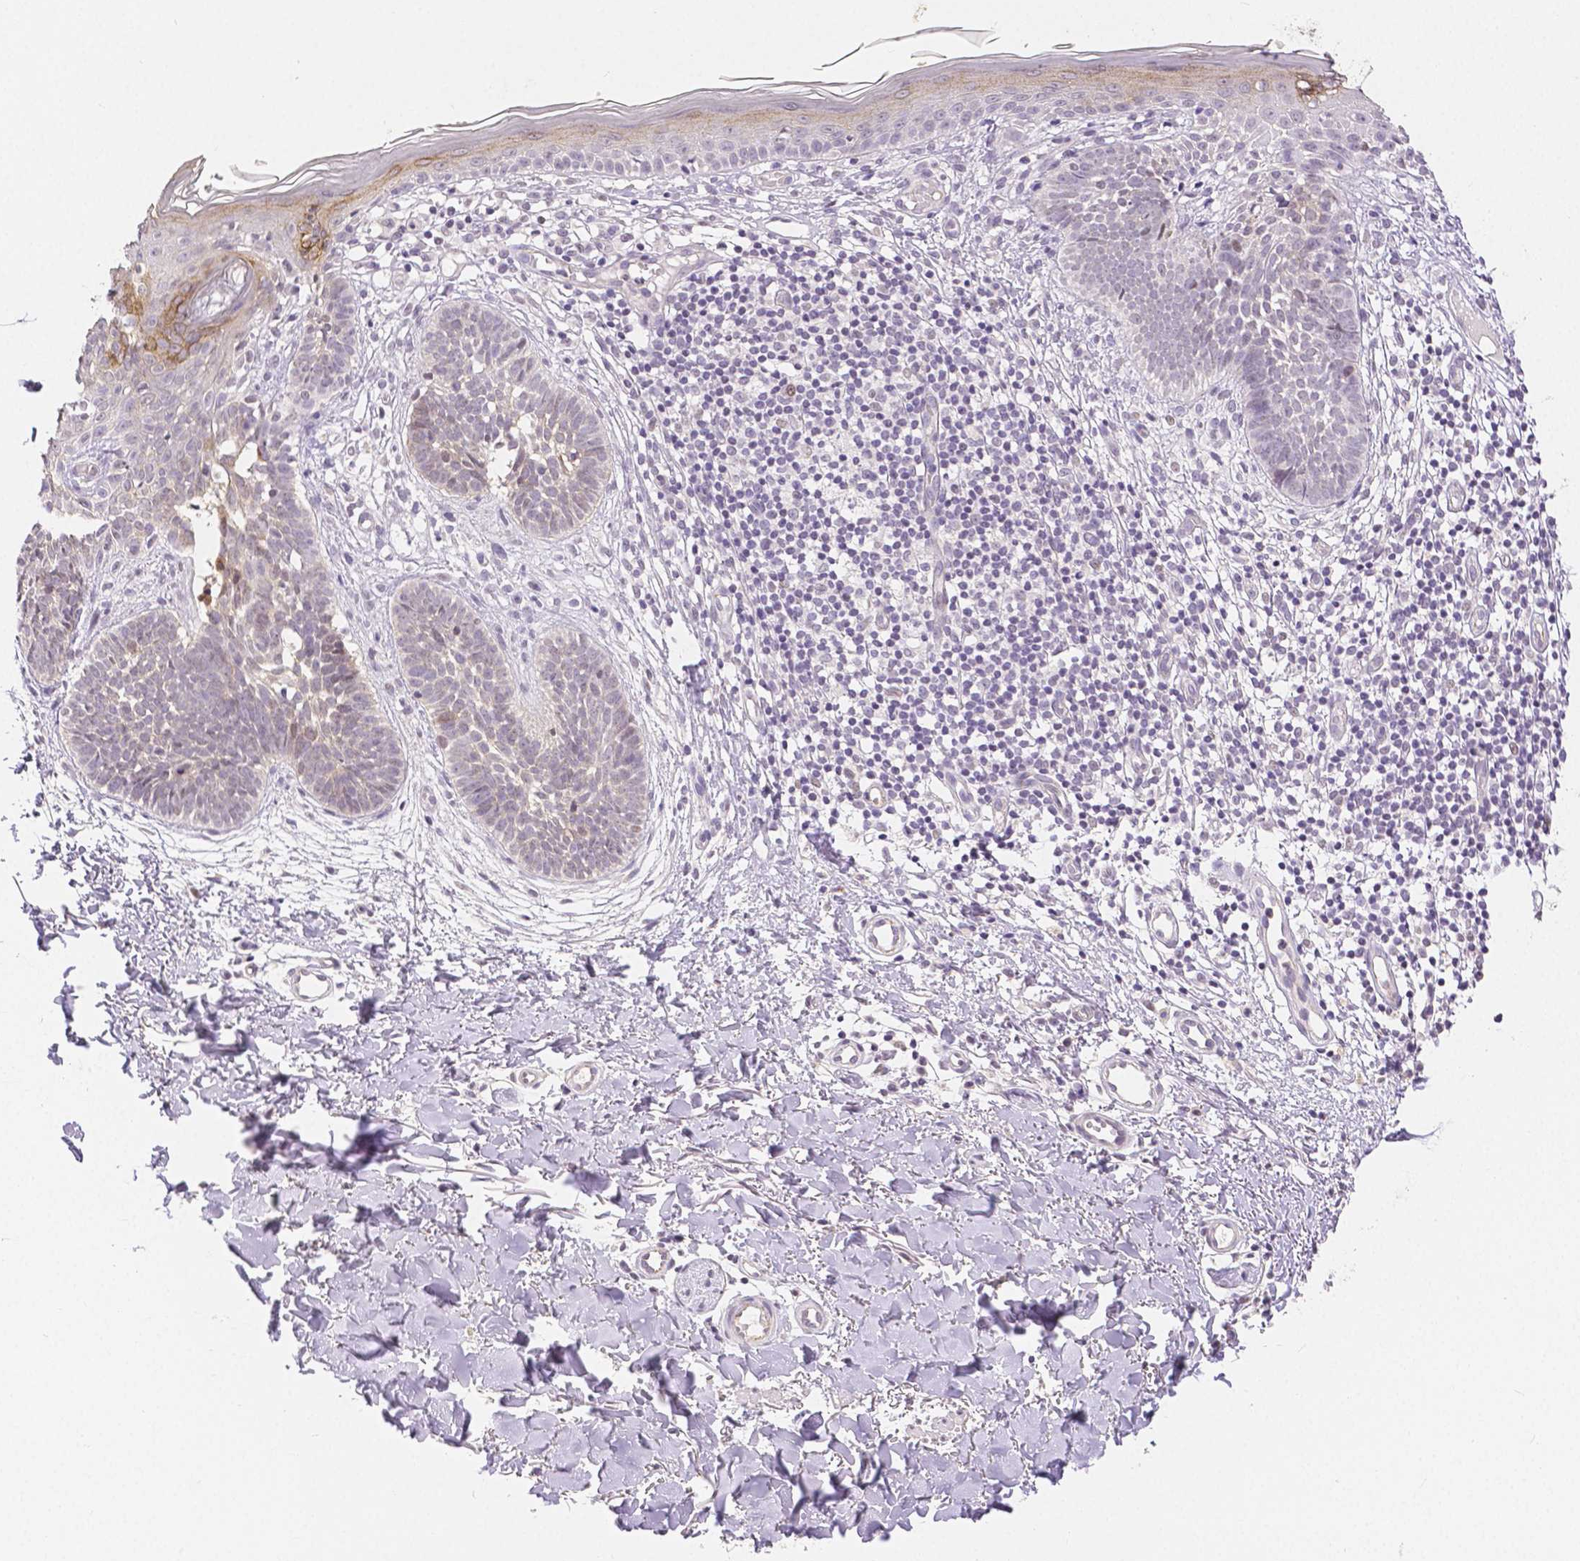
{"staining": {"intensity": "negative", "quantity": "none", "location": "none"}, "tissue": "skin cancer", "cell_type": "Tumor cells", "image_type": "cancer", "snomed": [{"axis": "morphology", "description": "Basal cell carcinoma"}, {"axis": "topography", "description": "Skin"}], "caption": "DAB (3,3'-diaminobenzidine) immunohistochemical staining of skin cancer exhibits no significant positivity in tumor cells.", "gene": "OCLN", "patient": {"sex": "female", "age": 51}}